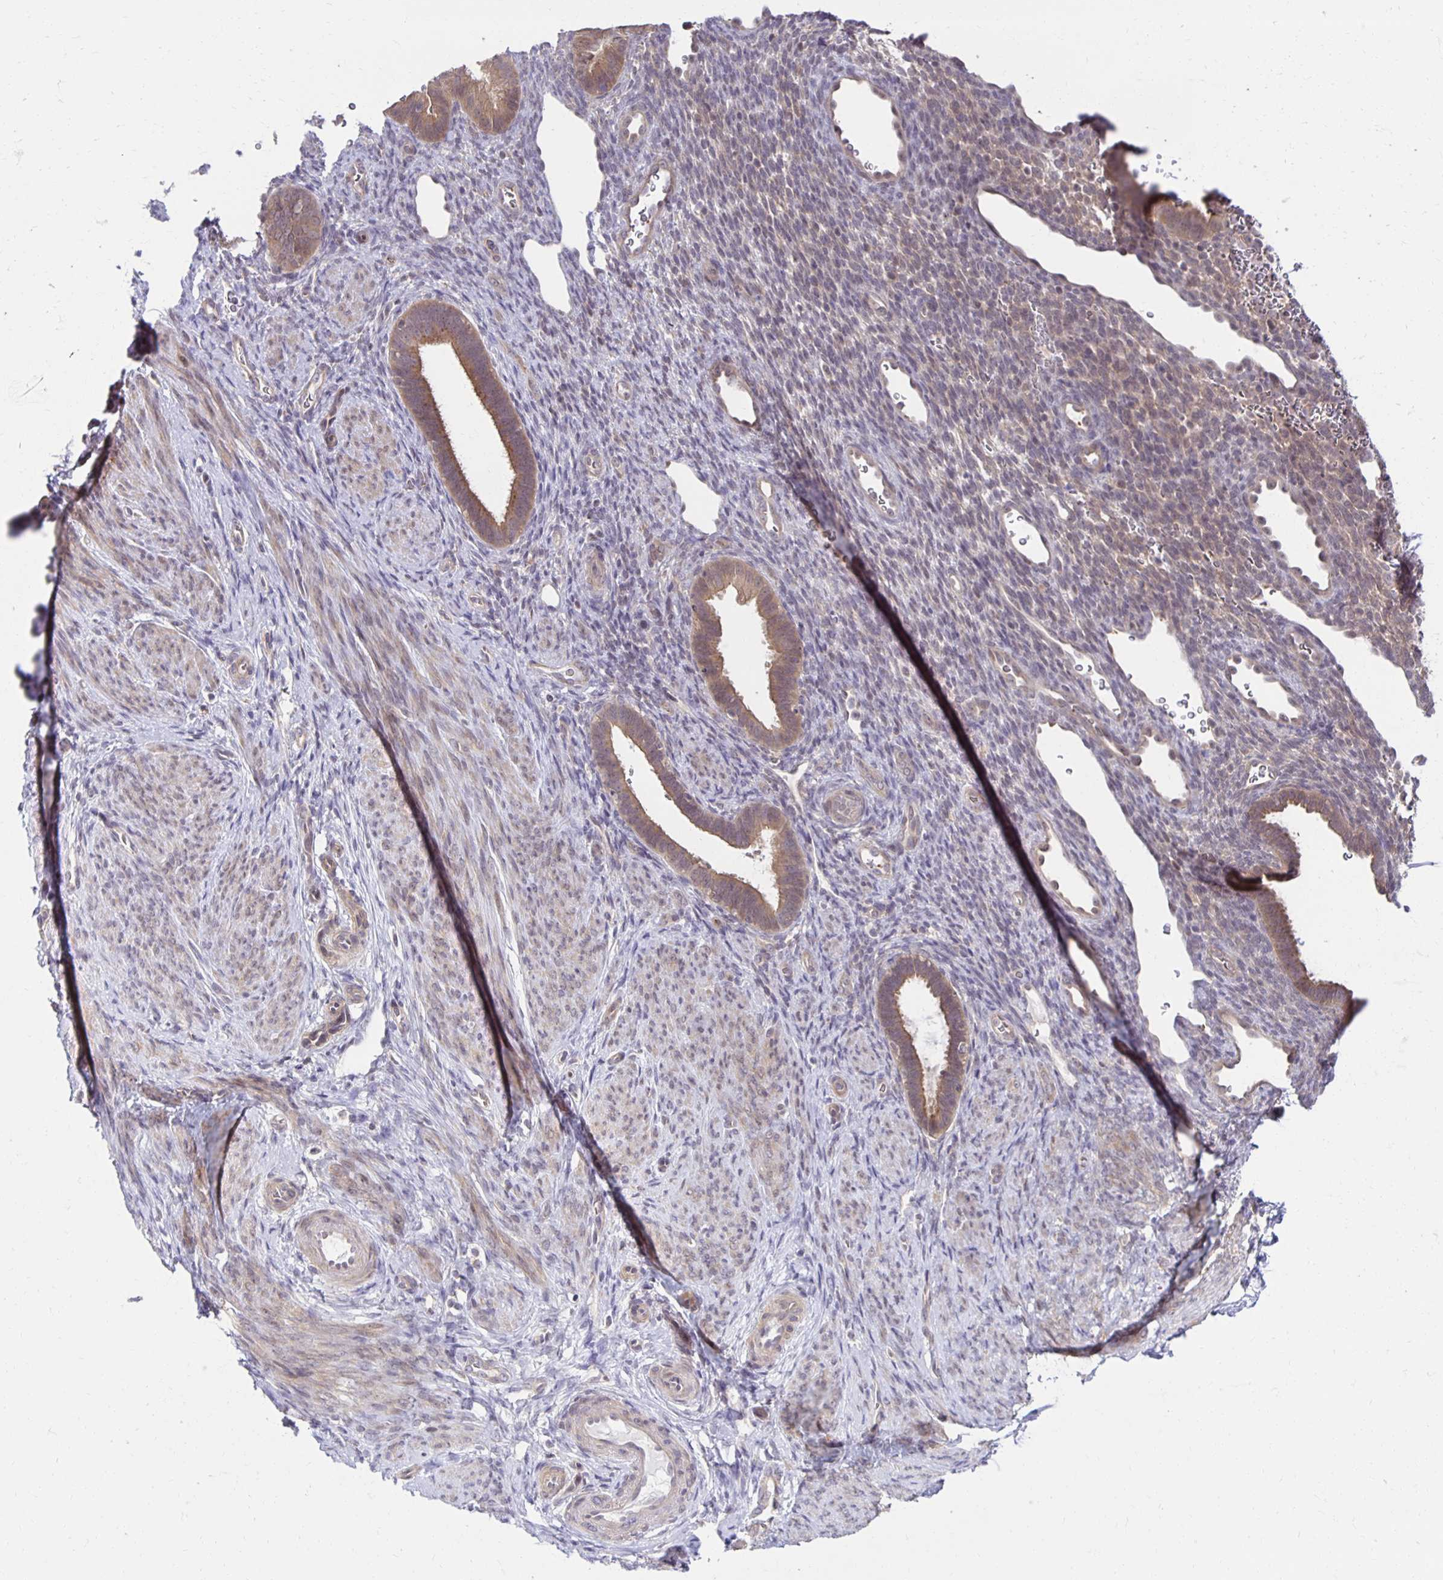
{"staining": {"intensity": "weak", "quantity": "<25%", "location": "cytoplasmic/membranous"}, "tissue": "endometrium", "cell_type": "Cells in endometrial stroma", "image_type": "normal", "snomed": [{"axis": "morphology", "description": "Normal tissue, NOS"}, {"axis": "topography", "description": "Endometrium"}], "caption": "DAB (3,3'-diaminobenzidine) immunohistochemical staining of normal human endometrium displays no significant positivity in cells in endometrial stroma. (Immunohistochemistry (ihc), brightfield microscopy, high magnification).", "gene": "MIEN1", "patient": {"sex": "female", "age": 34}}